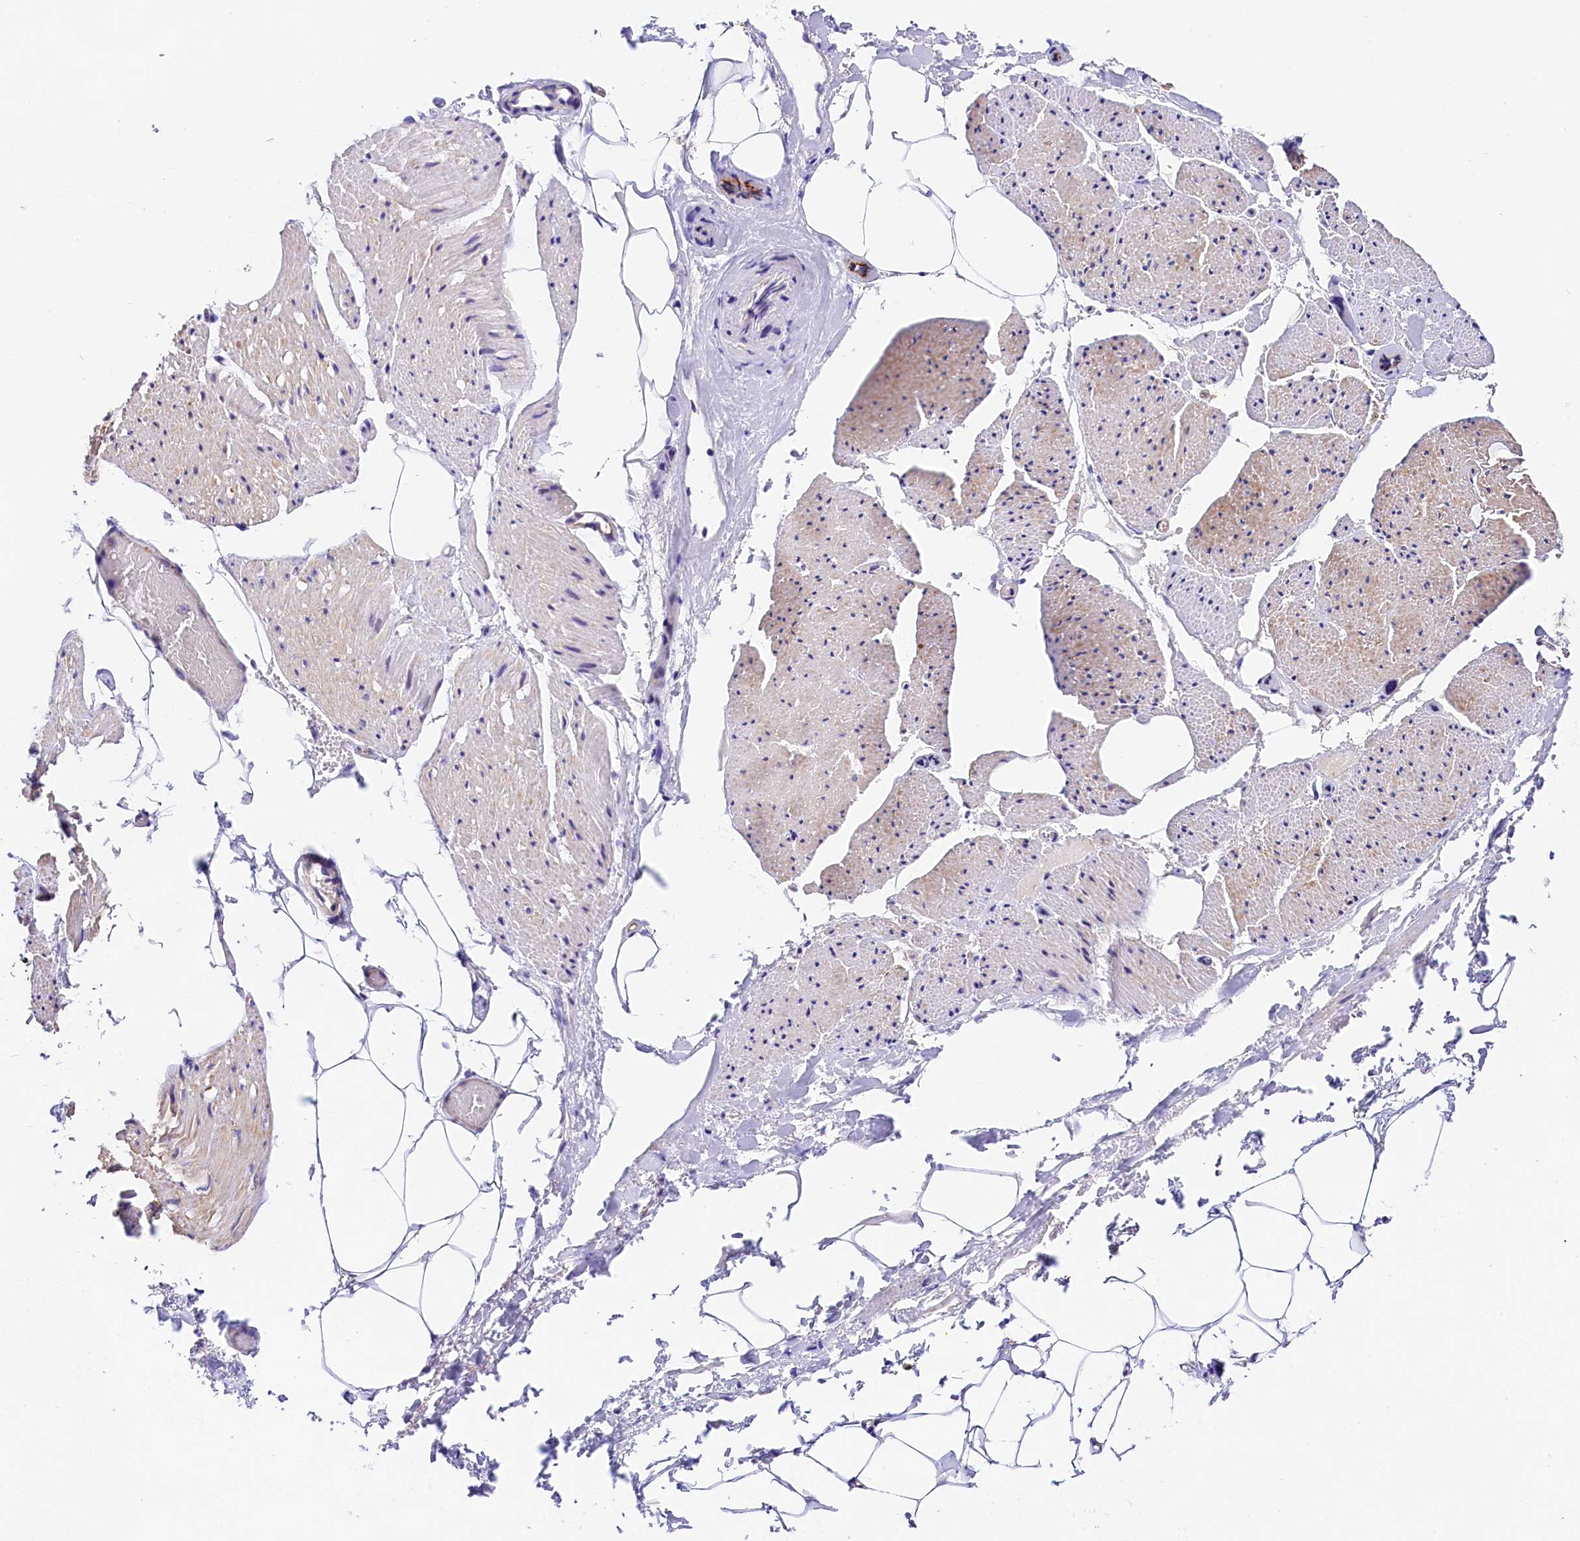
{"staining": {"intensity": "negative", "quantity": "none", "location": "none"}, "tissue": "adipose tissue", "cell_type": "Adipocytes", "image_type": "normal", "snomed": [{"axis": "morphology", "description": "Normal tissue, NOS"}, {"axis": "morphology", "description": "Adenocarcinoma, Low grade"}, {"axis": "topography", "description": "Prostate"}, {"axis": "topography", "description": "Peripheral nerve tissue"}], "caption": "Immunohistochemical staining of benign human adipose tissue displays no significant expression in adipocytes. Nuclei are stained in blue.", "gene": "OAS3", "patient": {"sex": "male", "age": 63}}